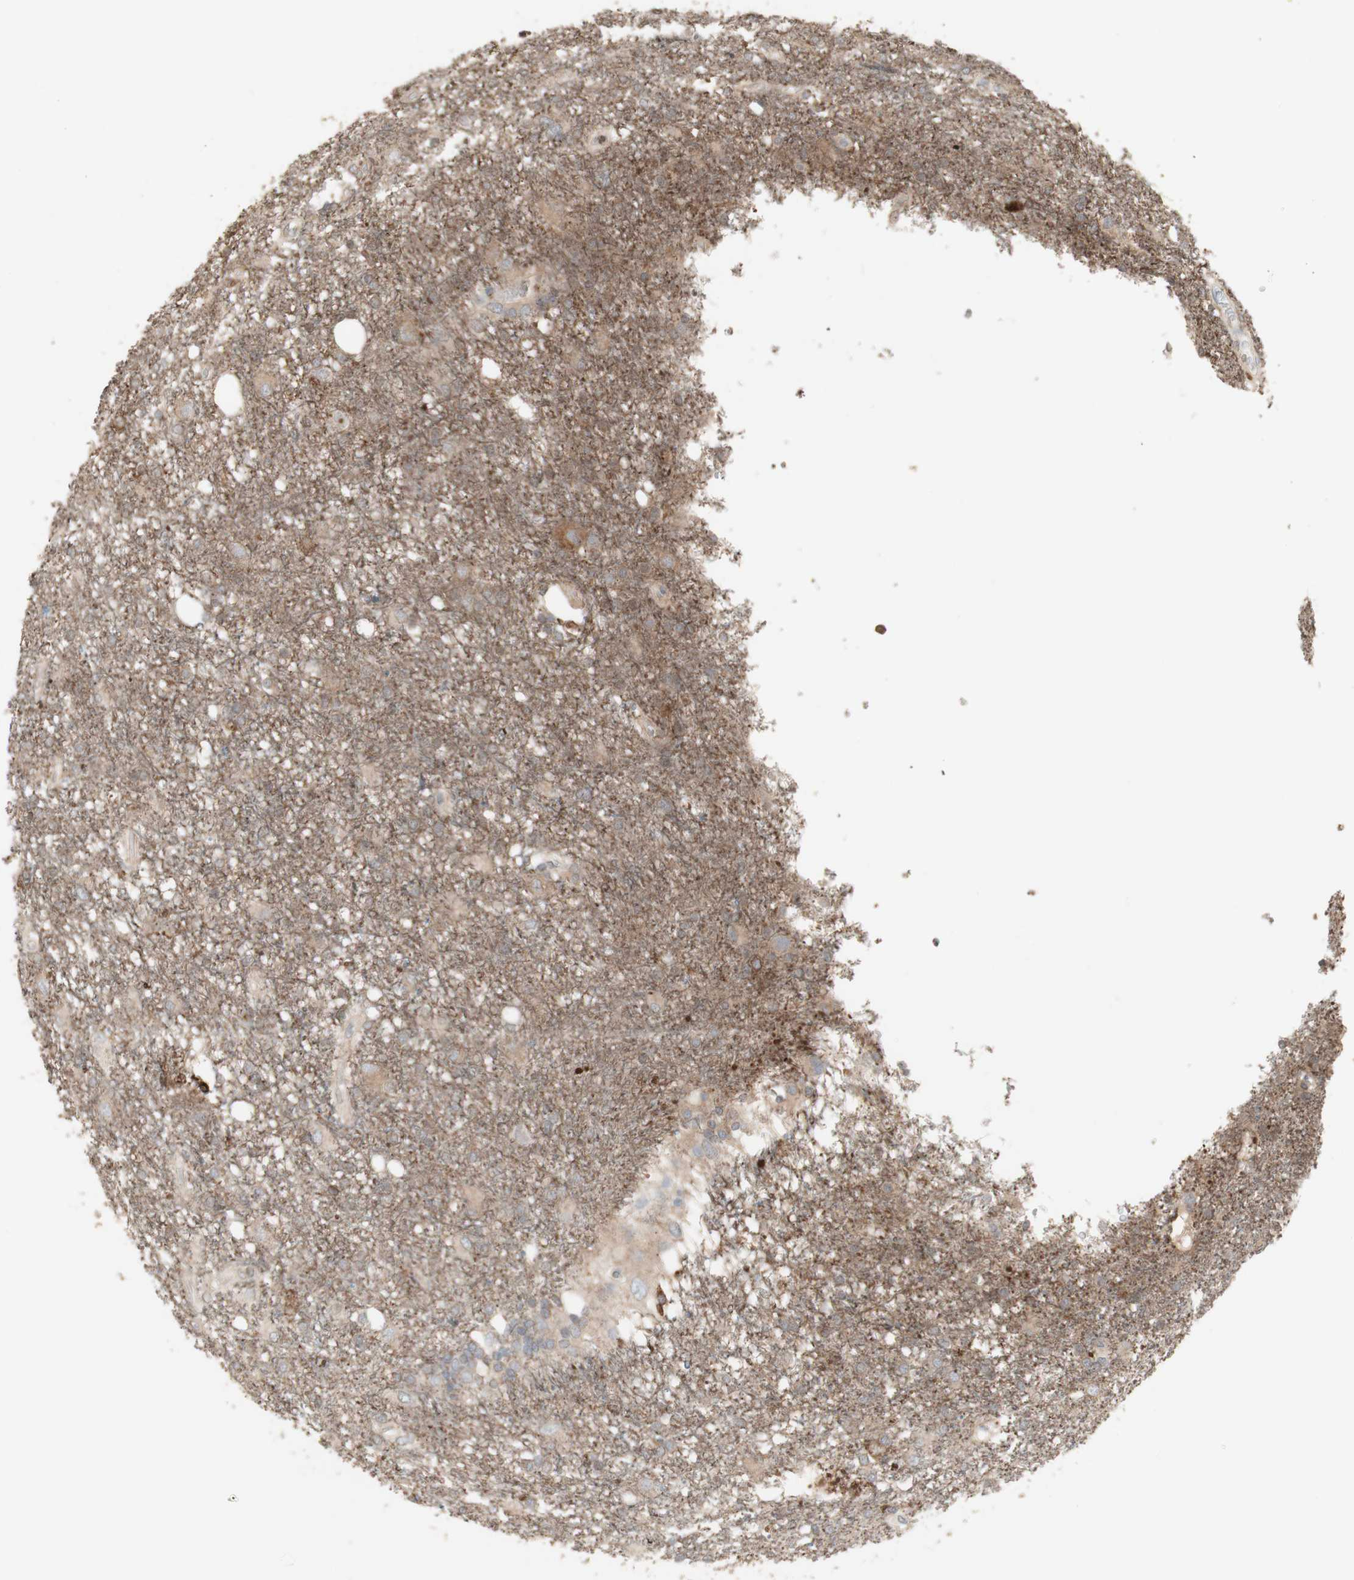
{"staining": {"intensity": "negative", "quantity": "none", "location": "none"}, "tissue": "glioma", "cell_type": "Tumor cells", "image_type": "cancer", "snomed": [{"axis": "morphology", "description": "Glioma, malignant, High grade"}, {"axis": "topography", "description": "Brain"}], "caption": "Tumor cells are negative for brown protein staining in glioma.", "gene": "ATP6V1E1", "patient": {"sex": "female", "age": 59}}